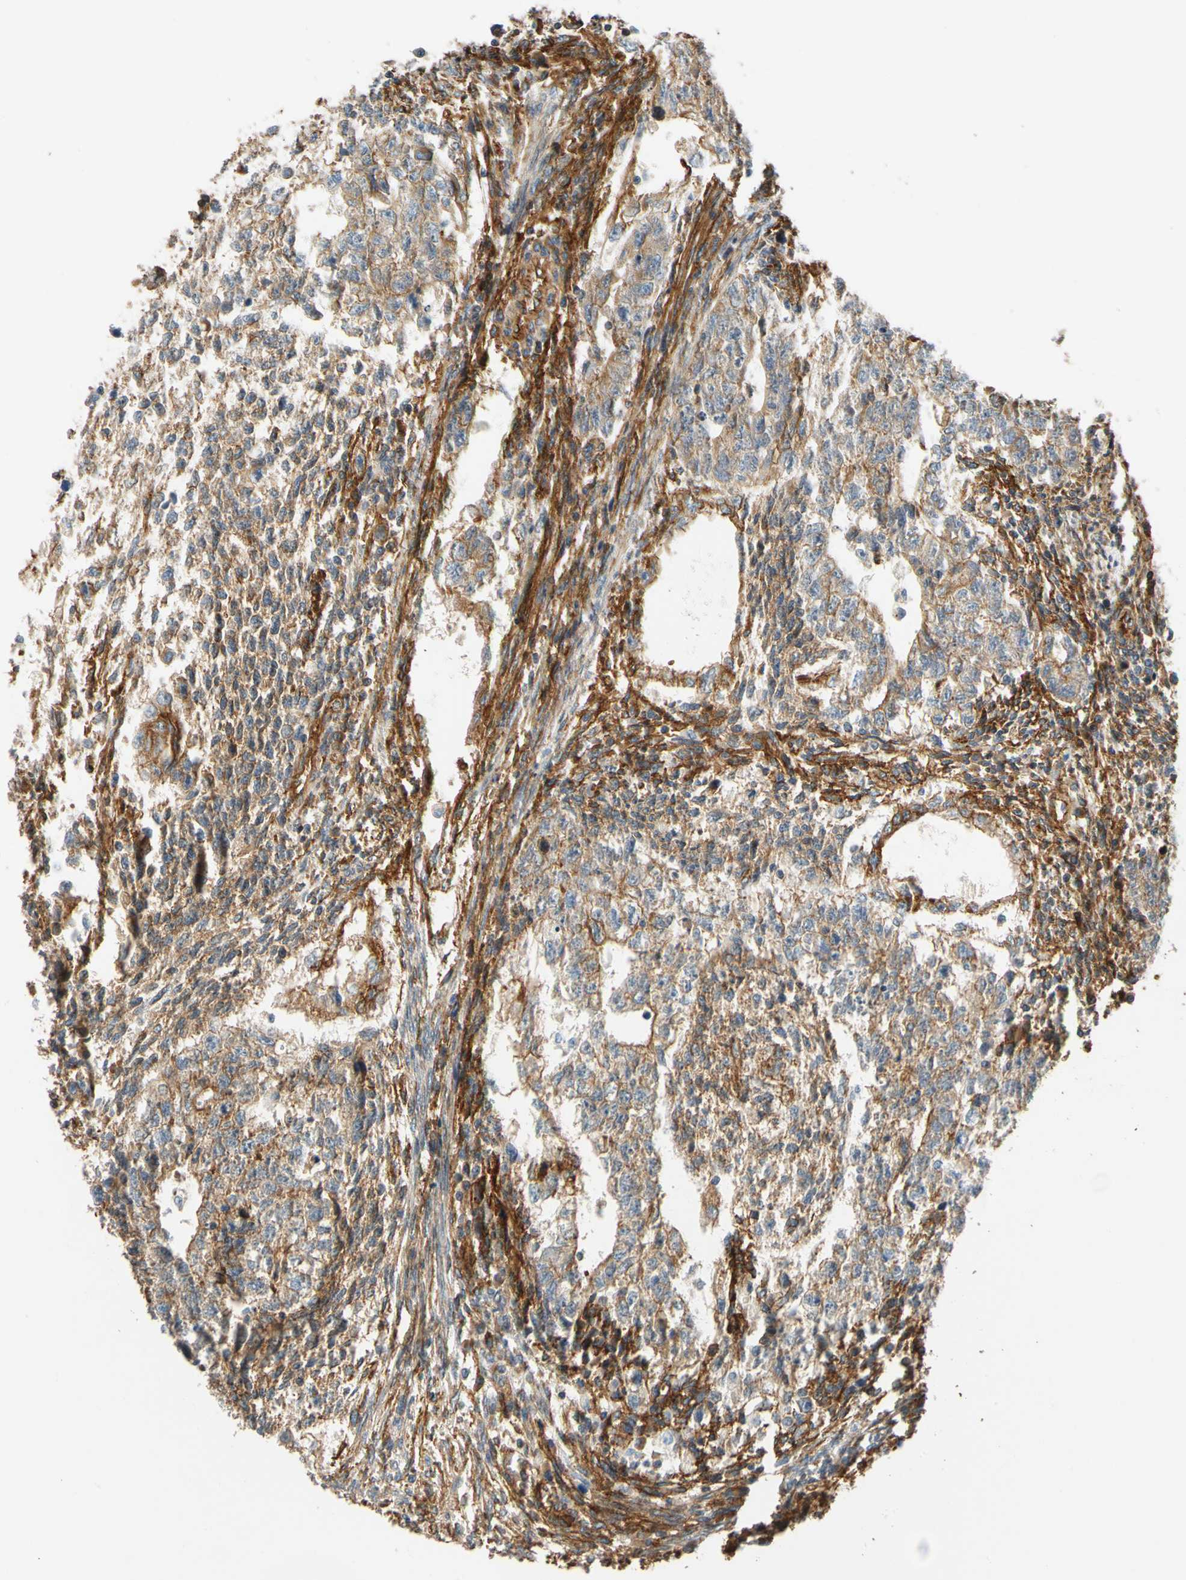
{"staining": {"intensity": "weak", "quantity": ">75%", "location": "cytoplasmic/membranous"}, "tissue": "testis cancer", "cell_type": "Tumor cells", "image_type": "cancer", "snomed": [{"axis": "morphology", "description": "Normal tissue, NOS"}, {"axis": "morphology", "description": "Carcinoma, Embryonal, NOS"}, {"axis": "topography", "description": "Testis"}], "caption": "The image shows staining of testis cancer (embryonal carcinoma), revealing weak cytoplasmic/membranous protein expression (brown color) within tumor cells. The staining was performed using DAB, with brown indicating positive protein expression. Nuclei are stained blue with hematoxylin.", "gene": "SPTAN1", "patient": {"sex": "male", "age": 36}}